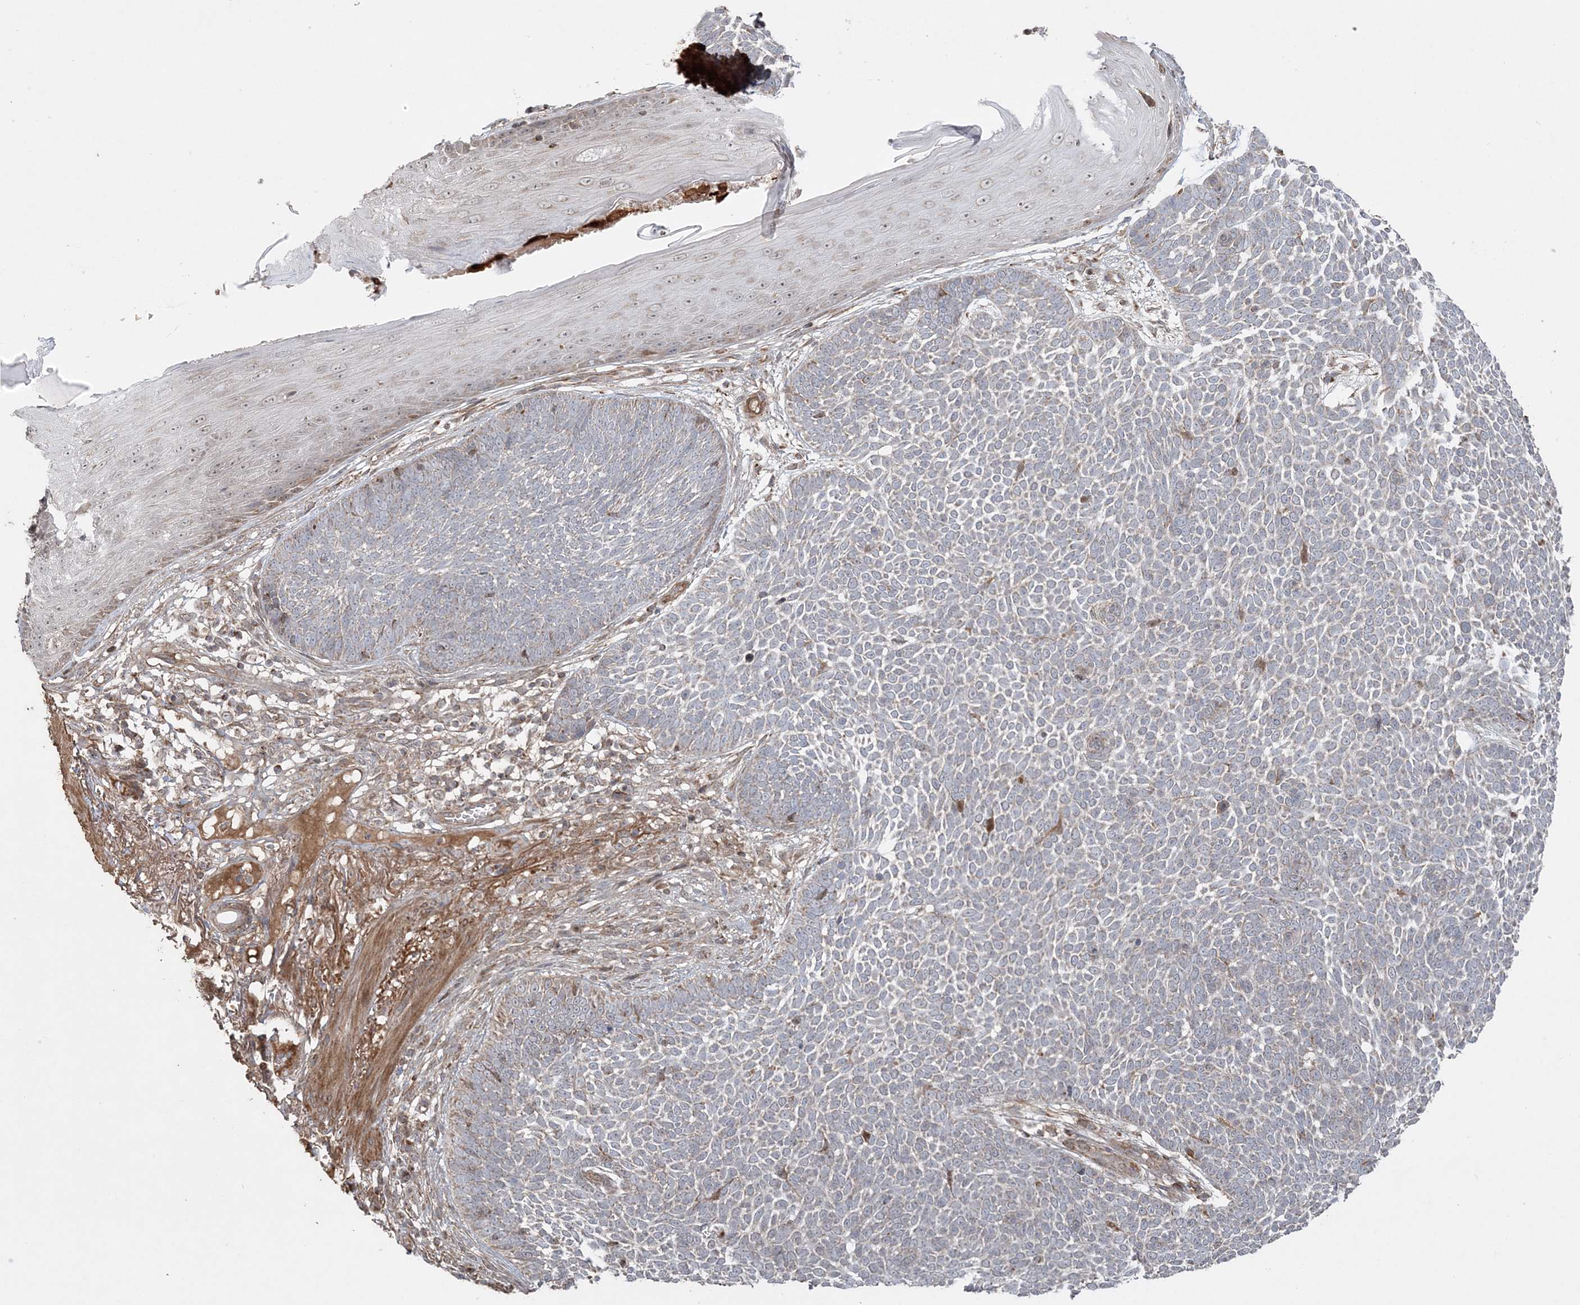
{"staining": {"intensity": "negative", "quantity": "none", "location": "none"}, "tissue": "skin cancer", "cell_type": "Tumor cells", "image_type": "cancer", "snomed": [{"axis": "morphology", "description": "Normal tissue, NOS"}, {"axis": "morphology", "description": "Basal cell carcinoma"}, {"axis": "topography", "description": "Skin"}], "caption": "Tumor cells show no significant staining in skin cancer (basal cell carcinoma).", "gene": "SCLT1", "patient": {"sex": "male", "age": 64}}